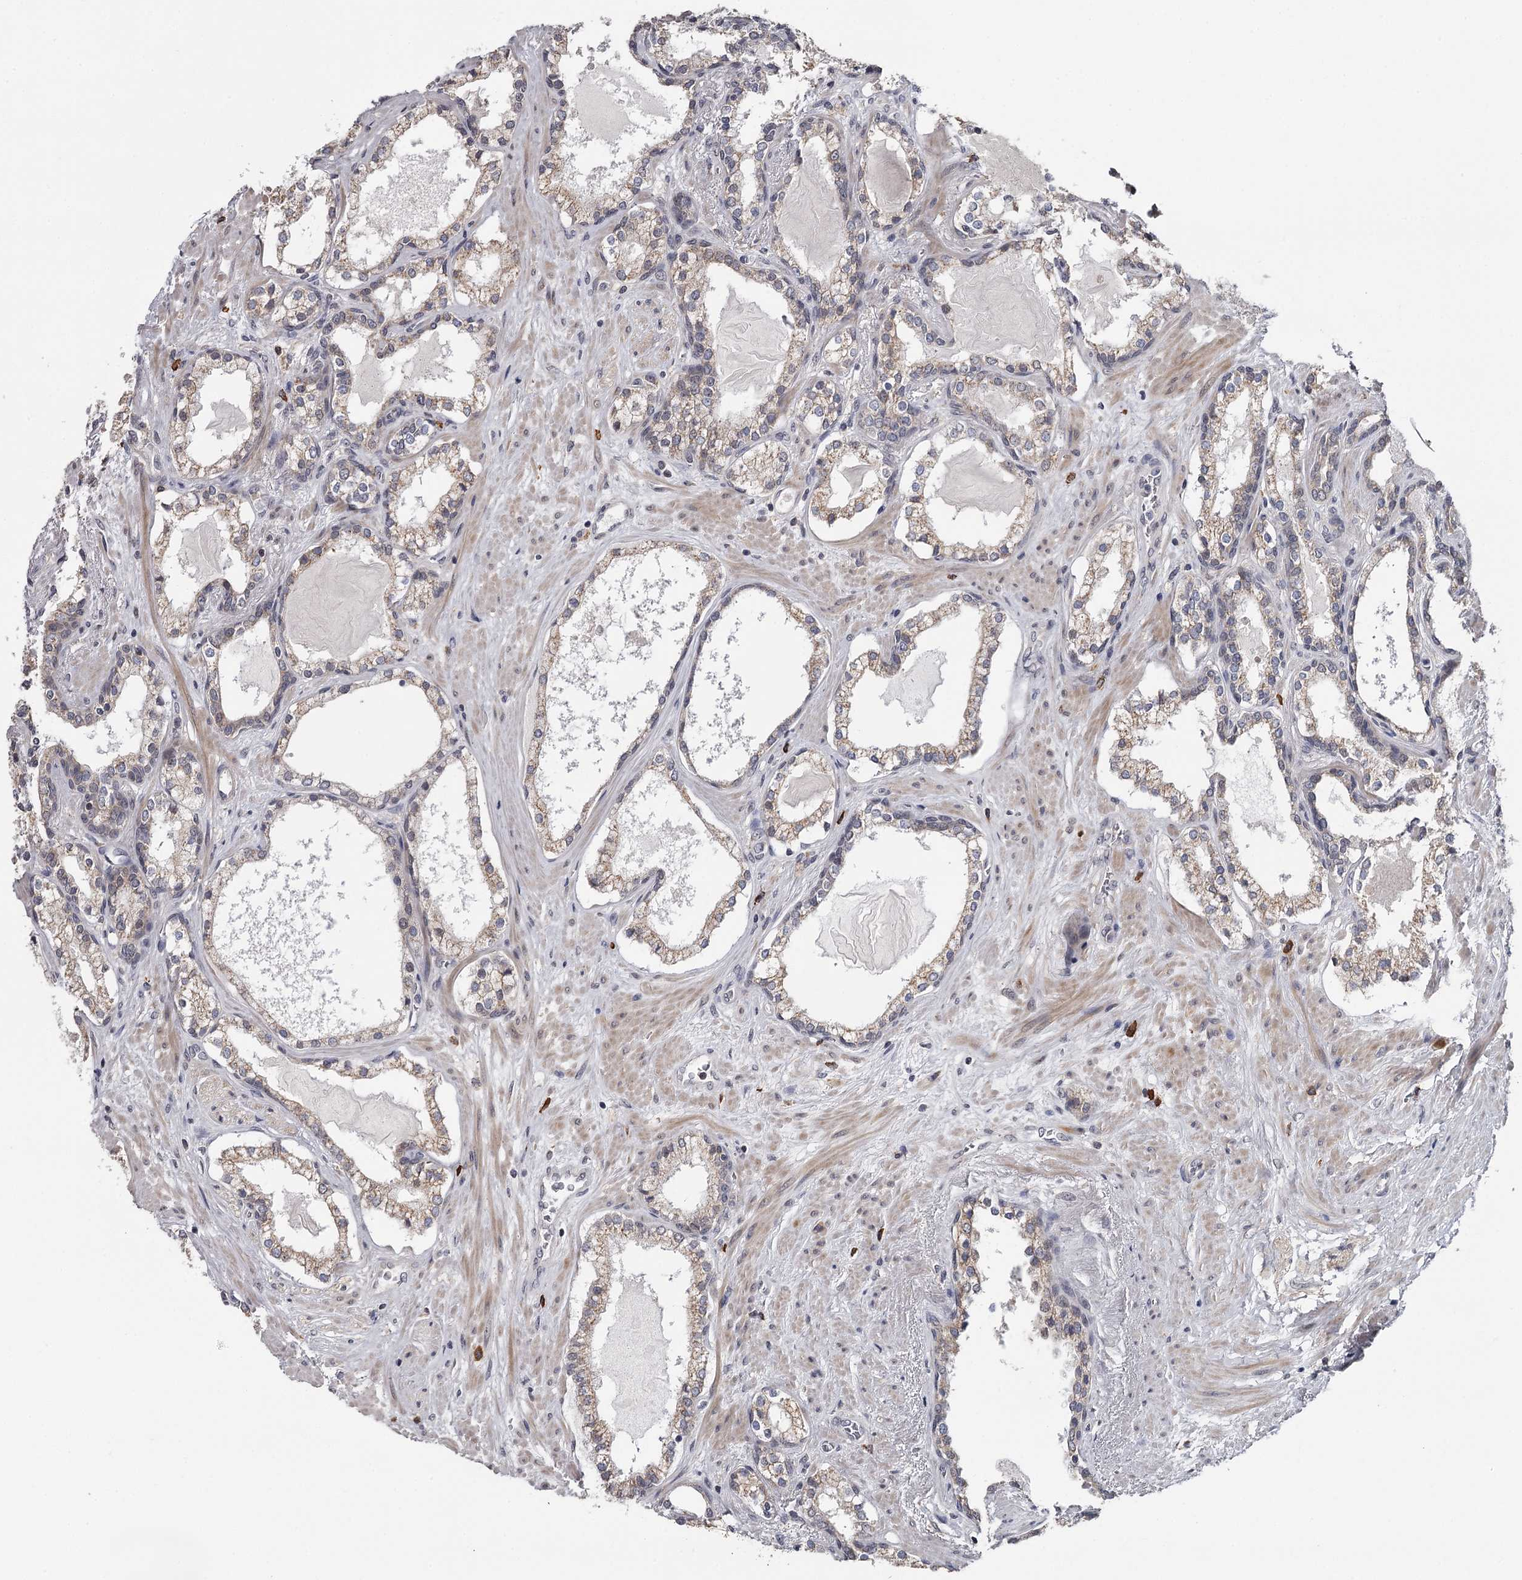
{"staining": {"intensity": "weak", "quantity": ">75%", "location": "cytoplasmic/membranous"}, "tissue": "prostate cancer", "cell_type": "Tumor cells", "image_type": "cancer", "snomed": [{"axis": "morphology", "description": "Adenocarcinoma, High grade"}, {"axis": "topography", "description": "Prostate"}], "caption": "Protein staining of prostate cancer tissue reveals weak cytoplasmic/membranous expression in approximately >75% of tumor cells.", "gene": "GTSF1", "patient": {"sex": "male", "age": 58}}